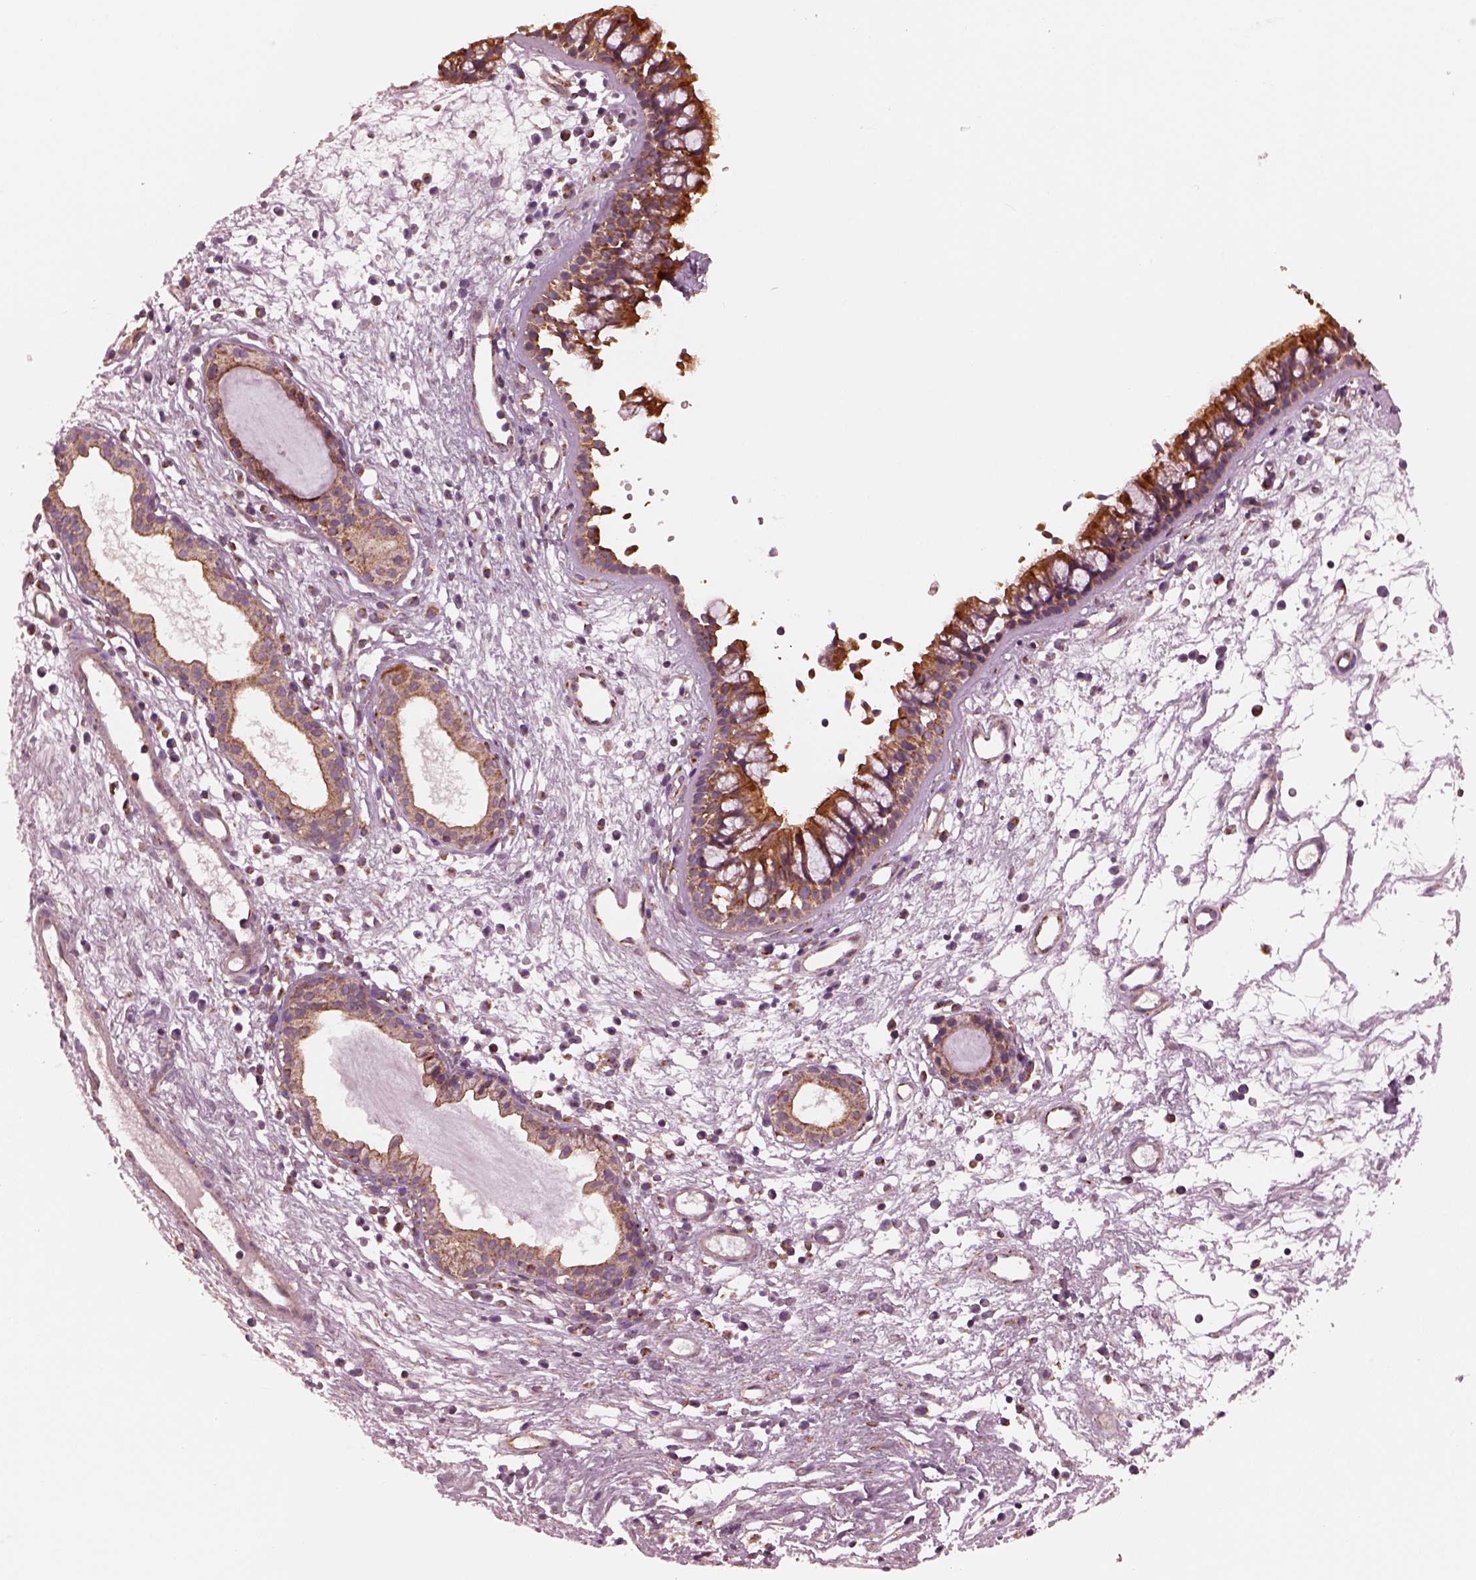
{"staining": {"intensity": "strong", "quantity": "25%-75%", "location": "cytoplasmic/membranous"}, "tissue": "nasopharynx", "cell_type": "Respiratory epithelial cells", "image_type": "normal", "snomed": [{"axis": "morphology", "description": "Normal tissue, NOS"}, {"axis": "topography", "description": "Nasopharynx"}], "caption": "Respiratory epithelial cells show high levels of strong cytoplasmic/membranous staining in approximately 25%-75% of cells in benign human nasopharynx. The staining was performed using DAB to visualize the protein expression in brown, while the nuclei were stained in blue with hematoxylin (Magnification: 20x).", "gene": "NDUFB10", "patient": {"sex": "male", "age": 77}}